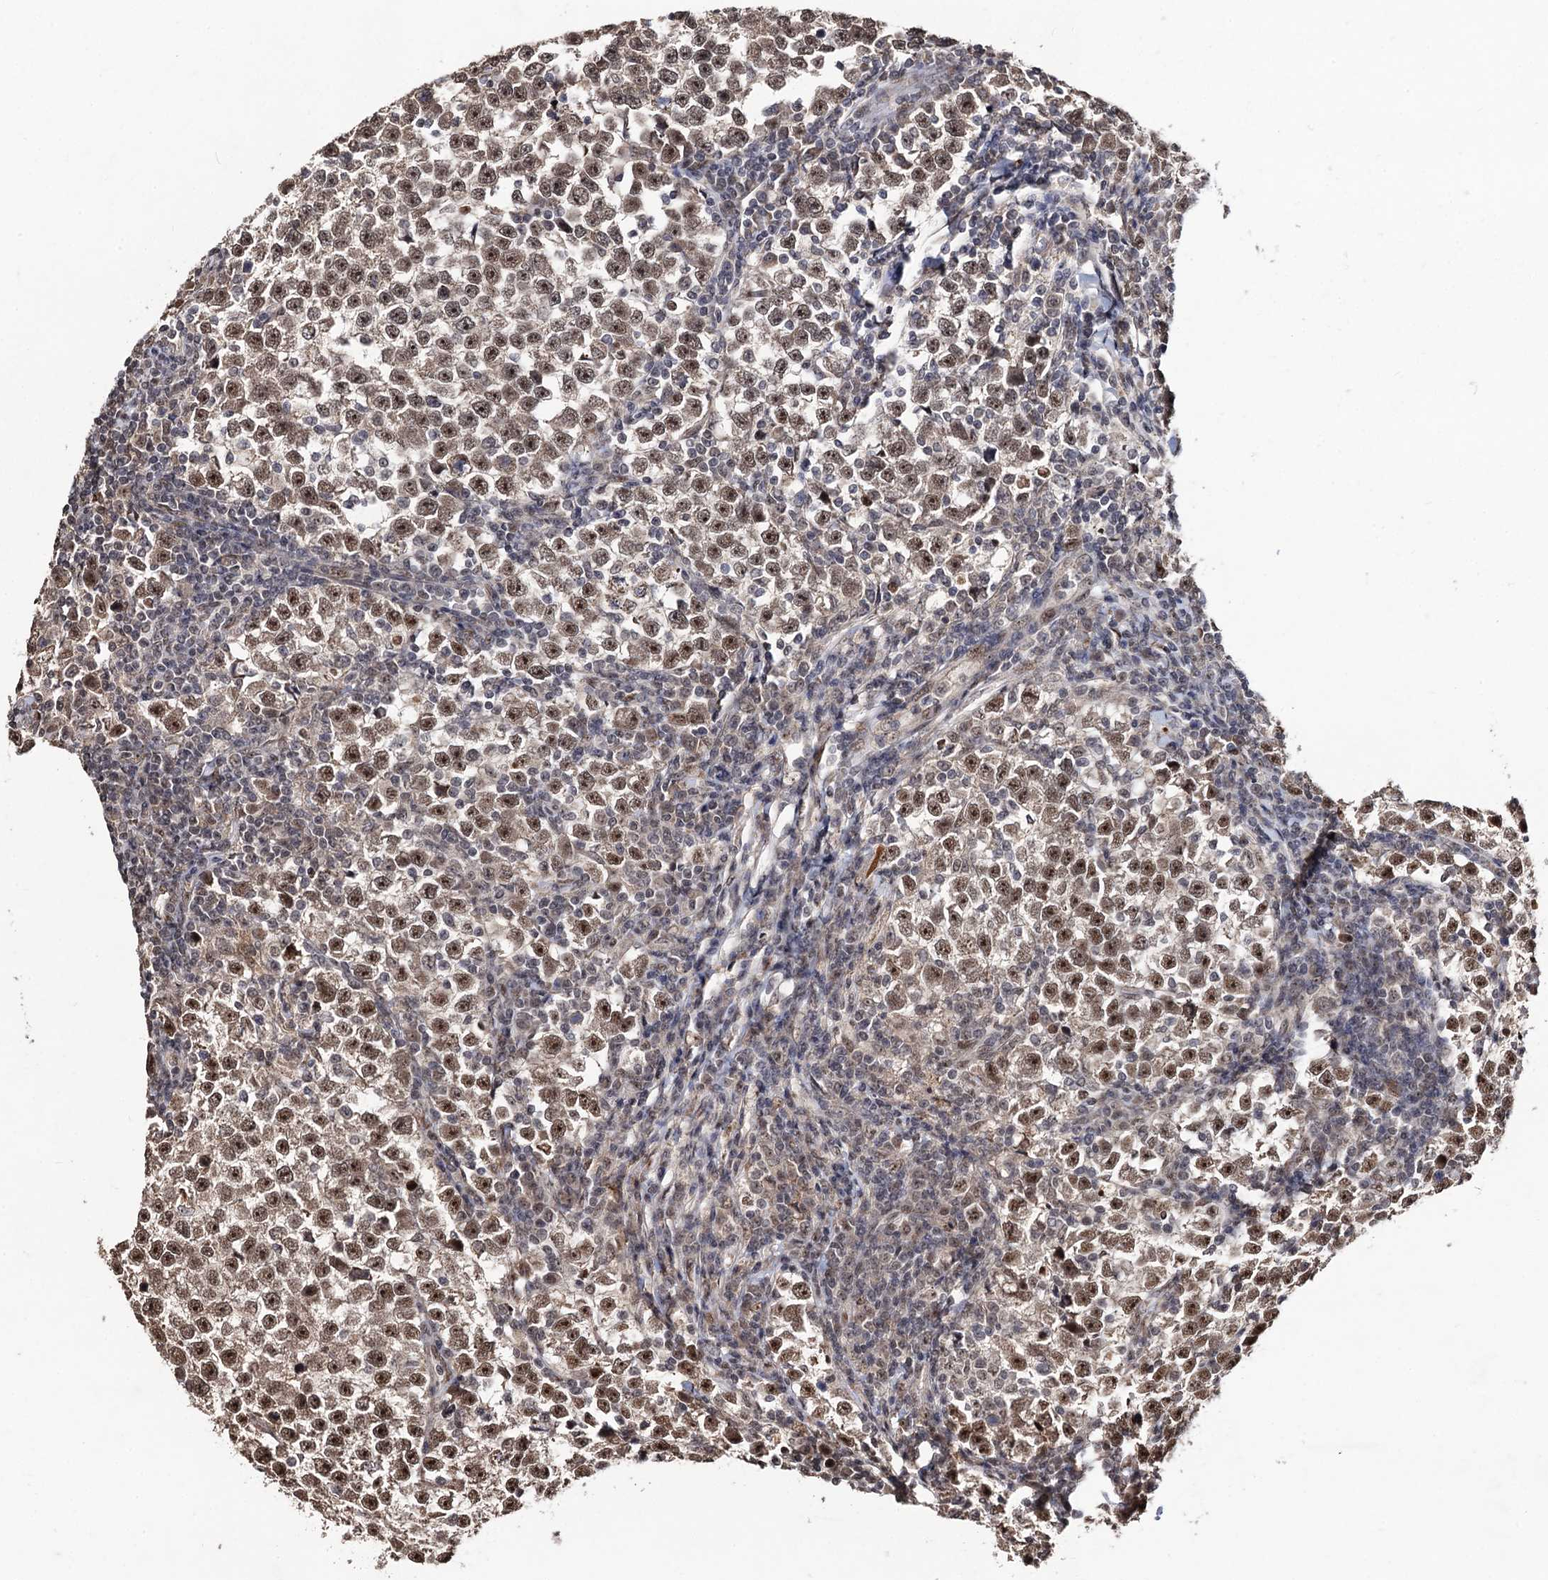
{"staining": {"intensity": "moderate", "quantity": ">75%", "location": "nuclear"}, "tissue": "testis cancer", "cell_type": "Tumor cells", "image_type": "cancer", "snomed": [{"axis": "morphology", "description": "Normal tissue, NOS"}, {"axis": "morphology", "description": "Seminoma, NOS"}, {"axis": "topography", "description": "Testis"}], "caption": "Testis cancer (seminoma) was stained to show a protein in brown. There is medium levels of moderate nuclear positivity in approximately >75% of tumor cells.", "gene": "SFSWAP", "patient": {"sex": "male", "age": 43}}